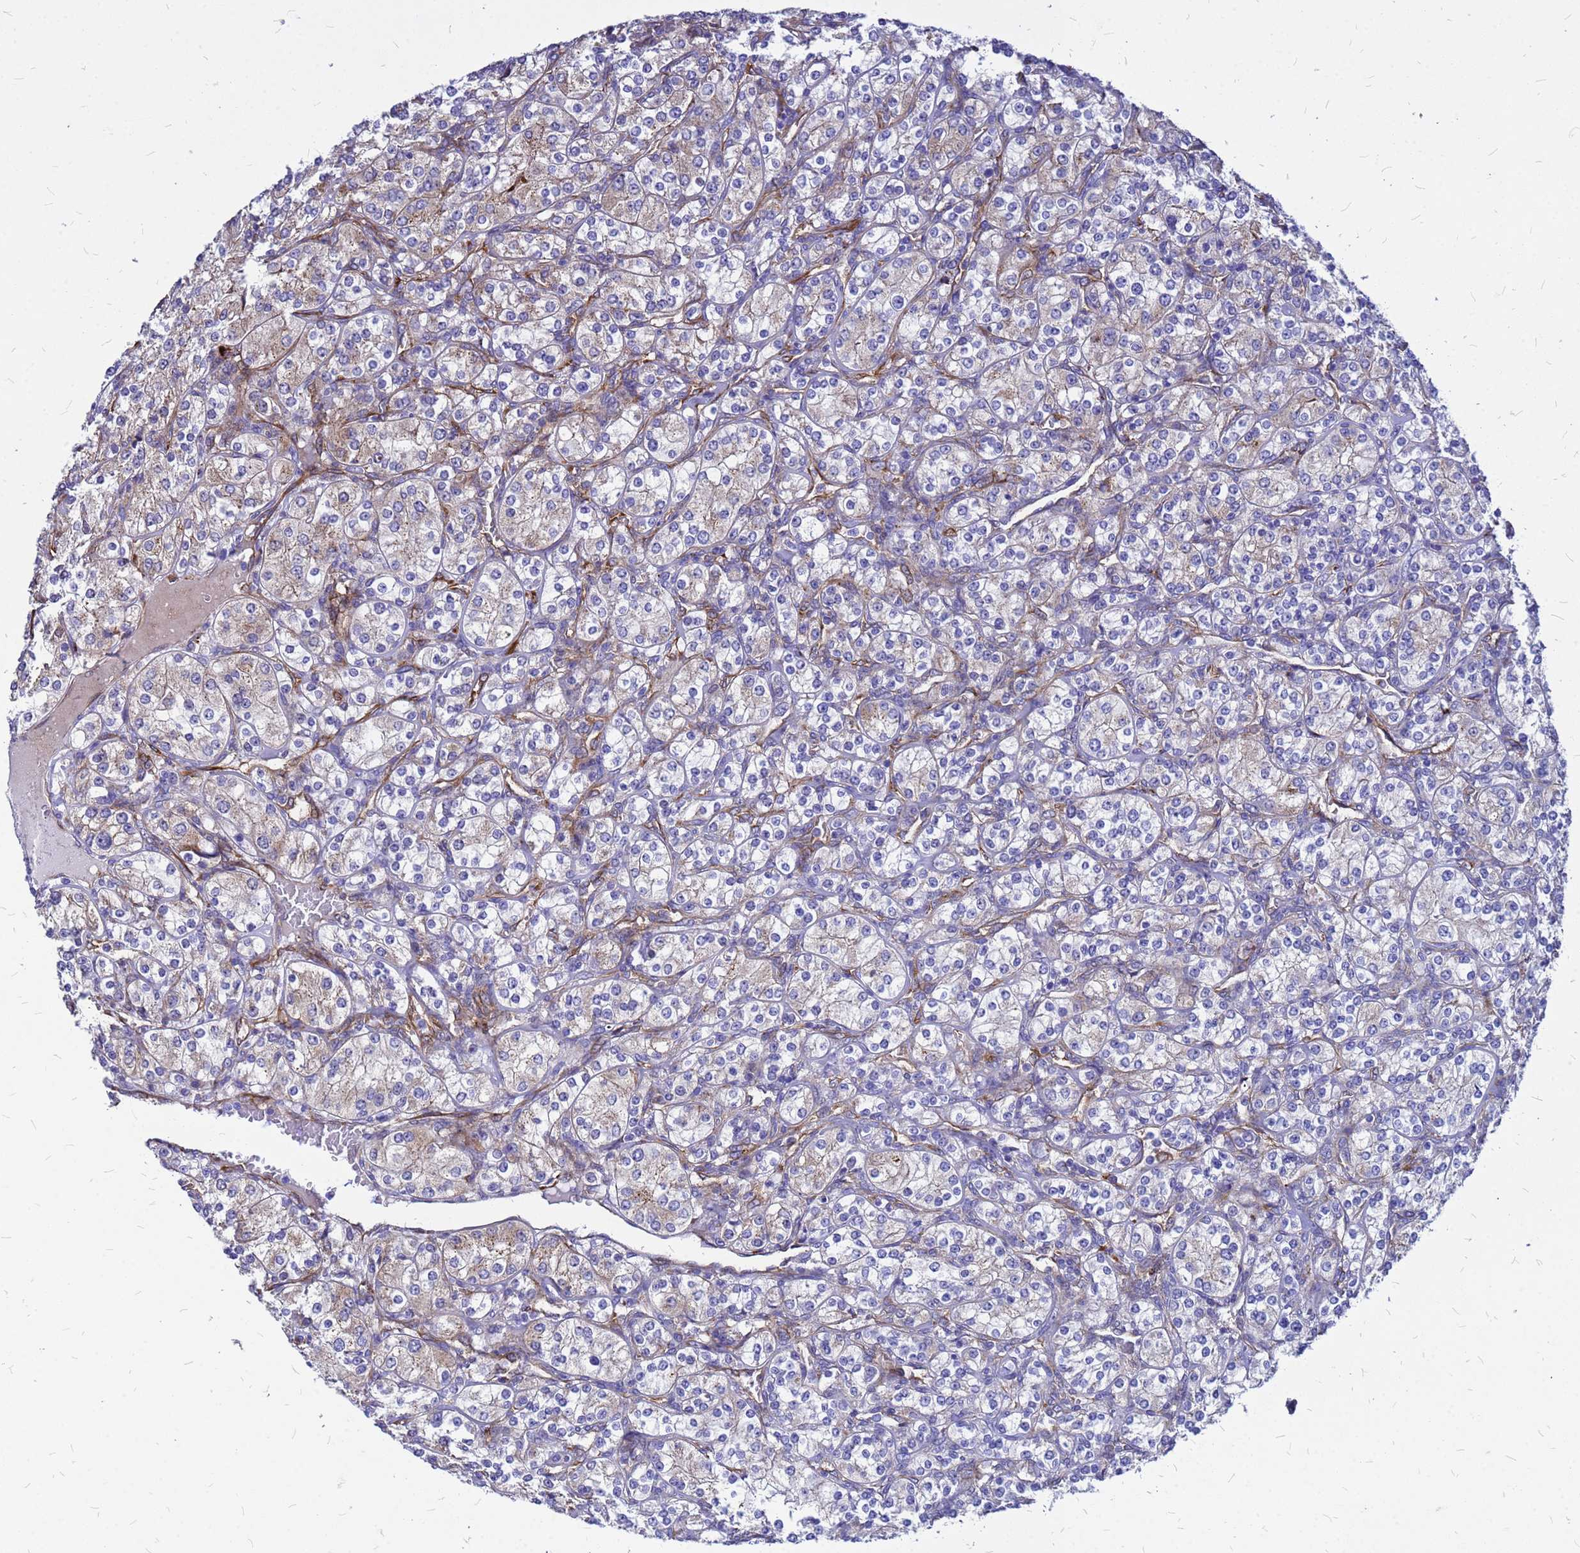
{"staining": {"intensity": "weak", "quantity": "<25%", "location": "cytoplasmic/membranous"}, "tissue": "renal cancer", "cell_type": "Tumor cells", "image_type": "cancer", "snomed": [{"axis": "morphology", "description": "Adenocarcinoma, NOS"}, {"axis": "topography", "description": "Kidney"}], "caption": "Renal cancer was stained to show a protein in brown. There is no significant staining in tumor cells. (IHC, brightfield microscopy, high magnification).", "gene": "NOSTRIN", "patient": {"sex": "male", "age": 77}}